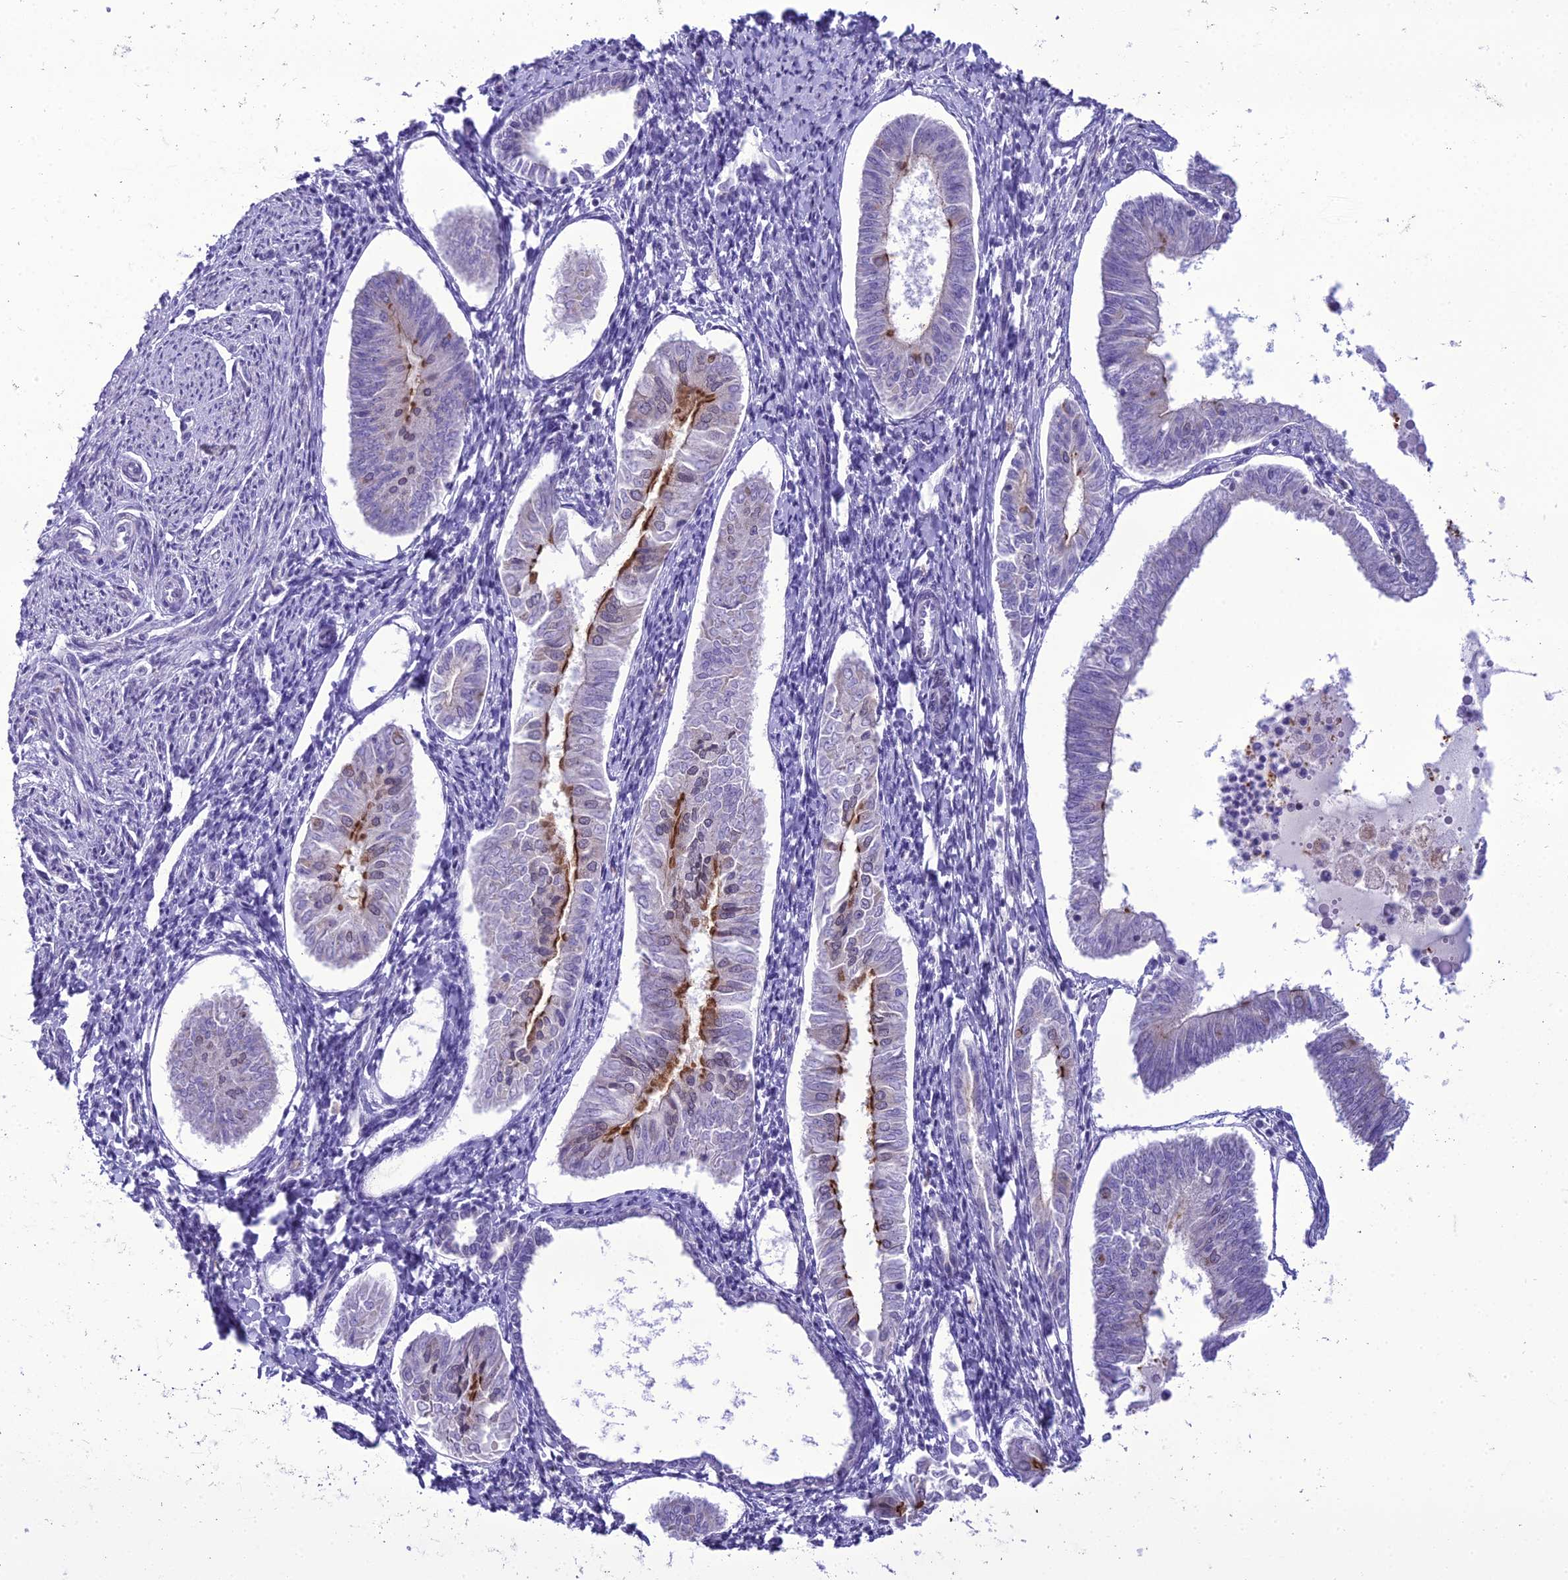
{"staining": {"intensity": "moderate", "quantity": "<25%", "location": "cytoplasmic/membranous"}, "tissue": "endometrial cancer", "cell_type": "Tumor cells", "image_type": "cancer", "snomed": [{"axis": "morphology", "description": "Adenocarcinoma, NOS"}, {"axis": "topography", "description": "Endometrium"}], "caption": "Moderate cytoplasmic/membranous protein staining is identified in approximately <25% of tumor cells in endometrial adenocarcinoma.", "gene": "B9D2", "patient": {"sex": "female", "age": 58}}